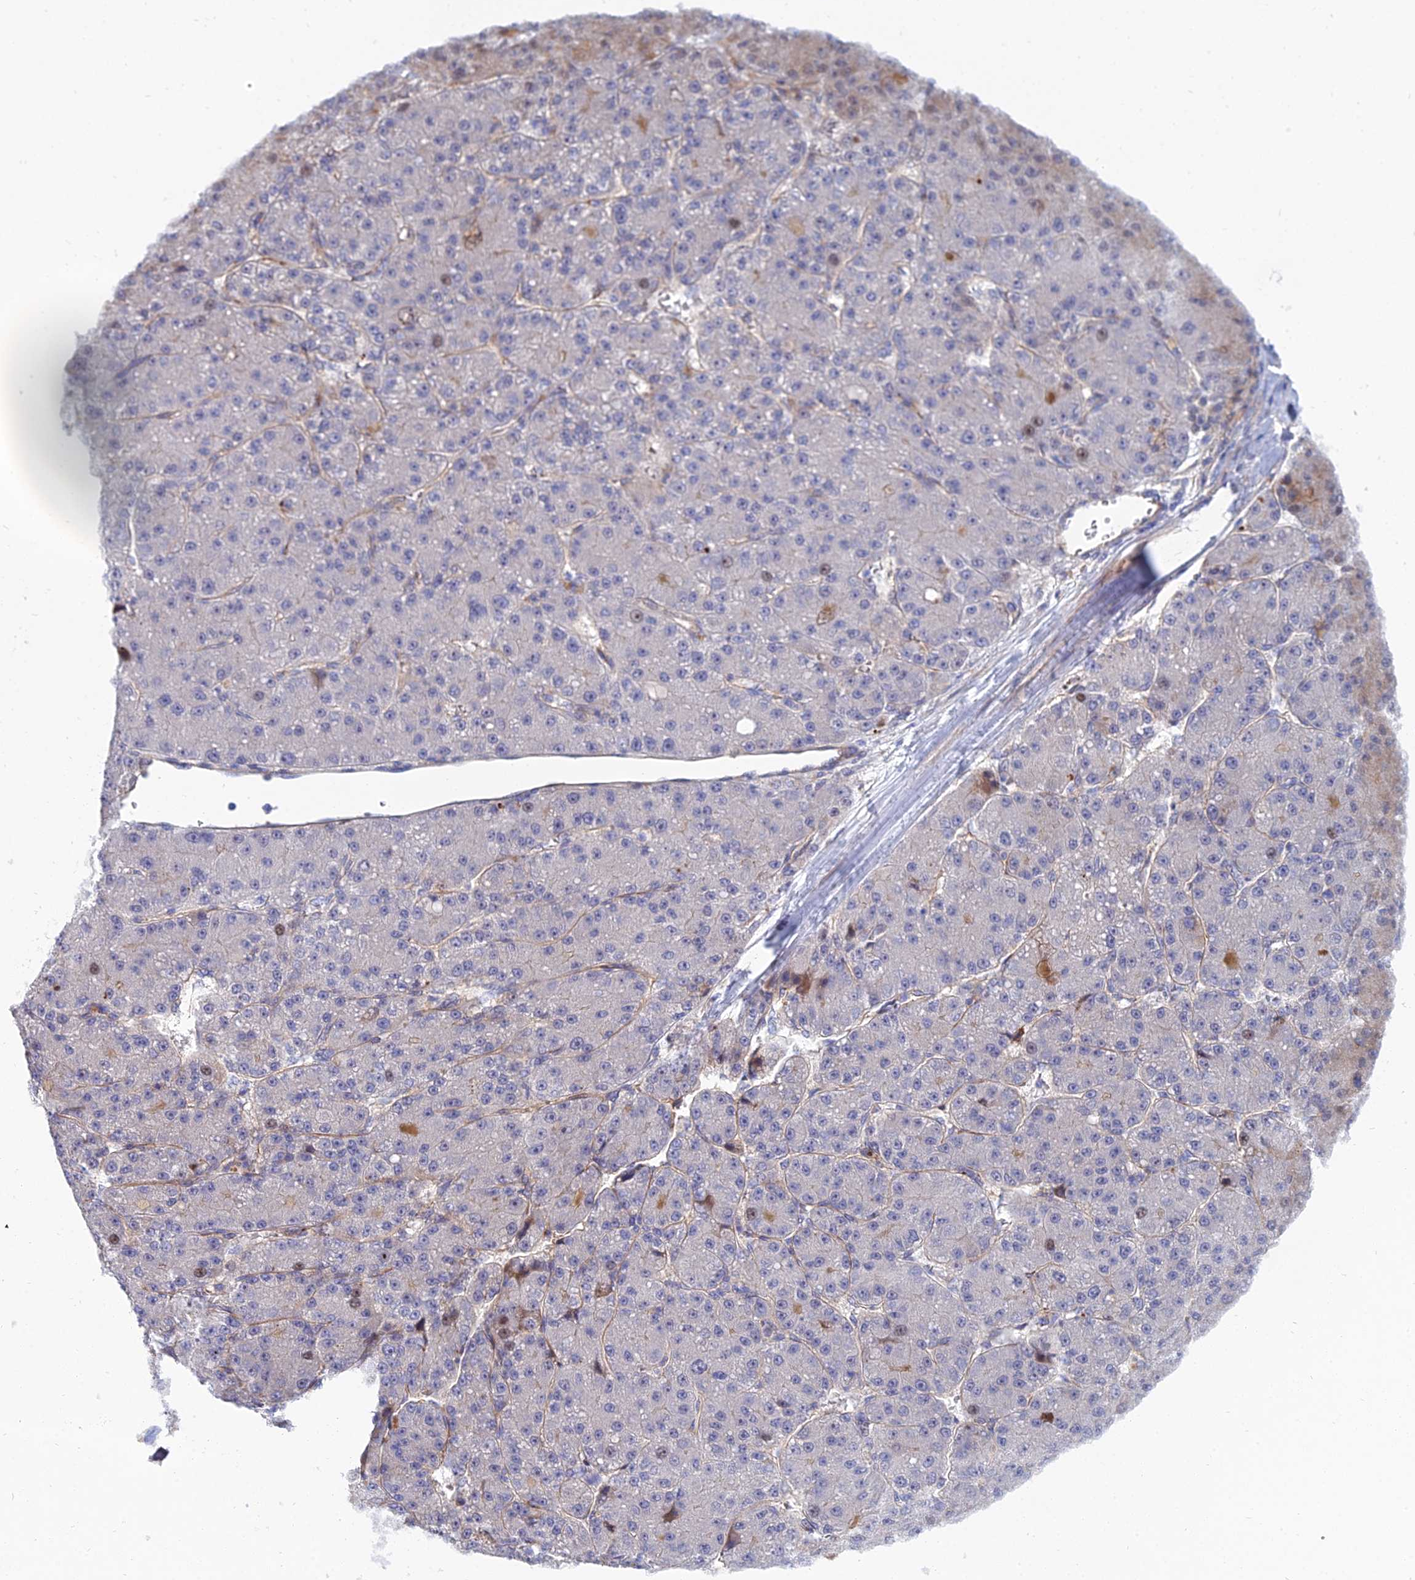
{"staining": {"intensity": "negative", "quantity": "none", "location": "none"}, "tissue": "liver cancer", "cell_type": "Tumor cells", "image_type": "cancer", "snomed": [{"axis": "morphology", "description": "Carcinoma, Hepatocellular, NOS"}, {"axis": "topography", "description": "Liver"}], "caption": "A photomicrograph of human liver cancer is negative for staining in tumor cells.", "gene": "TRIM43B", "patient": {"sex": "male", "age": 67}}